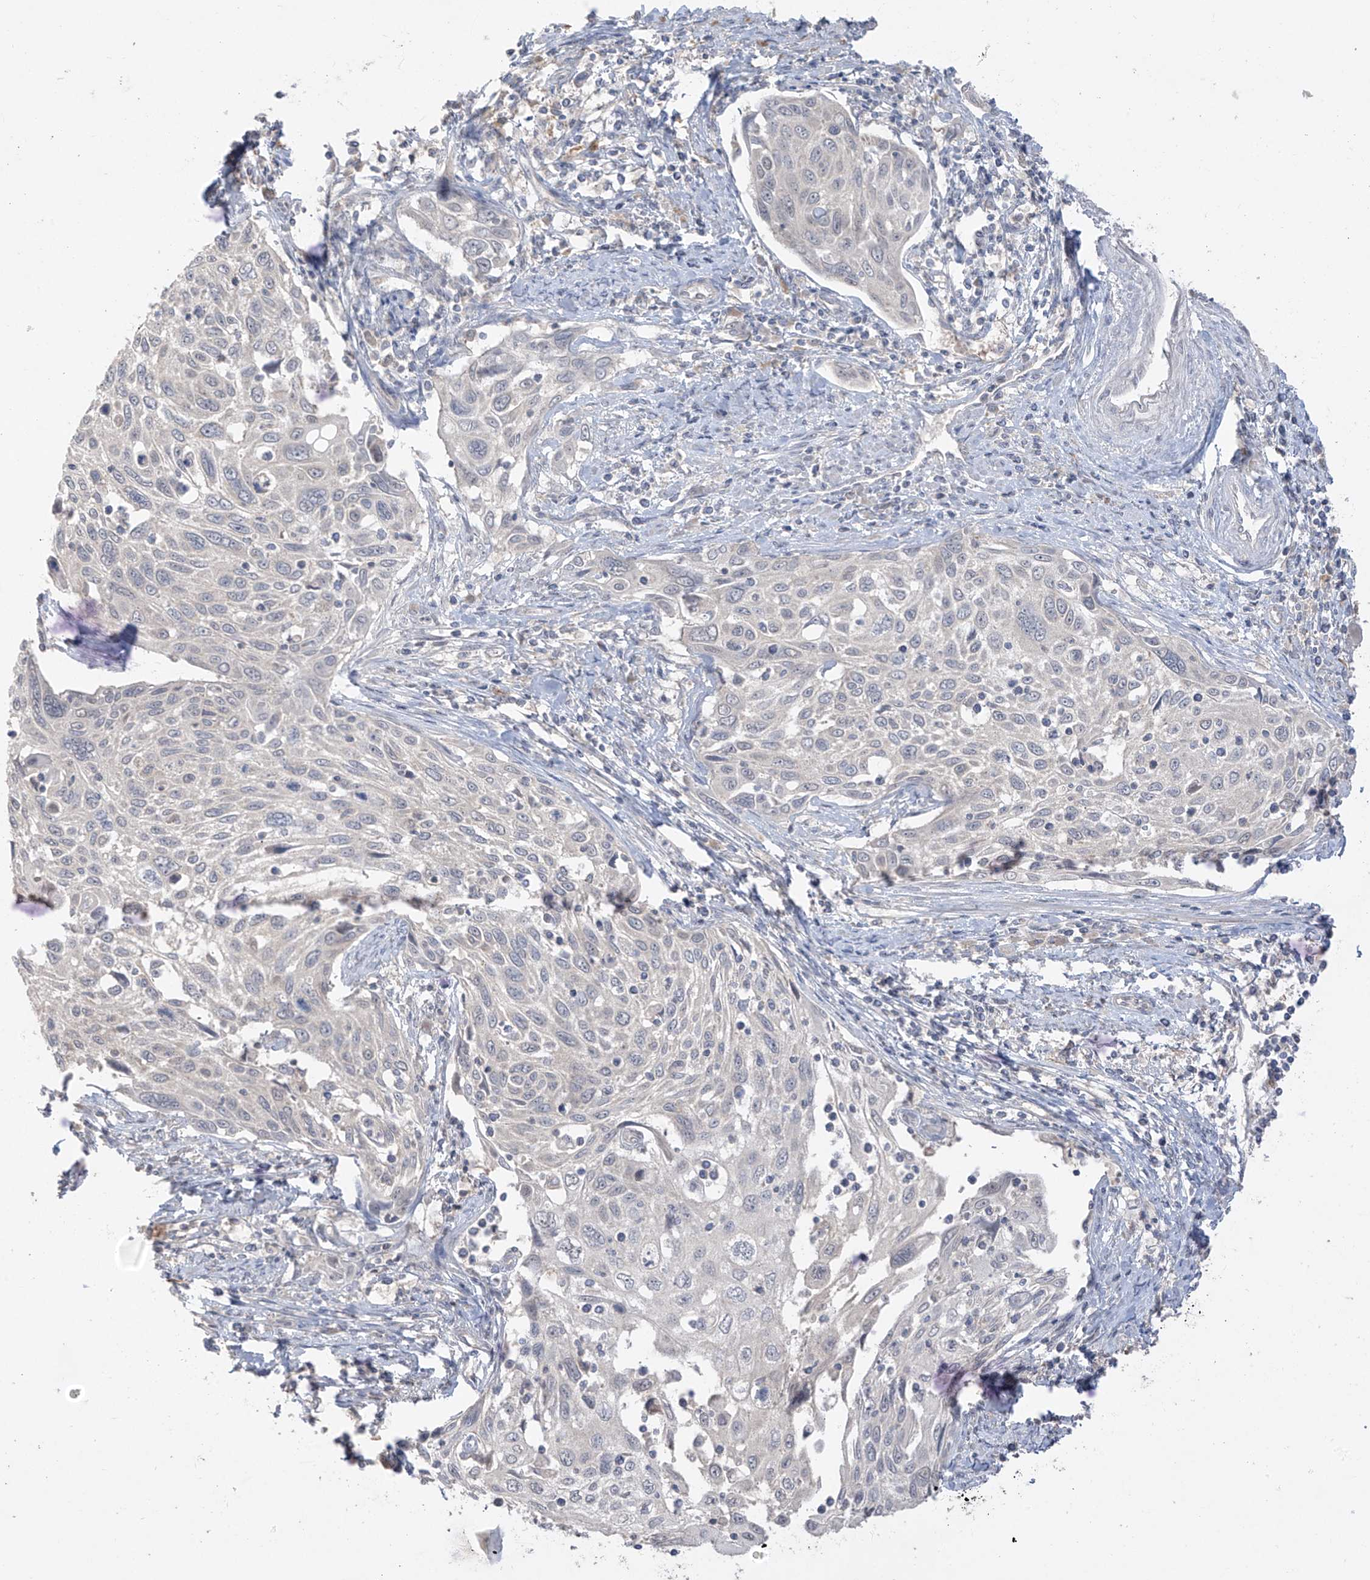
{"staining": {"intensity": "negative", "quantity": "none", "location": "none"}, "tissue": "cervical cancer", "cell_type": "Tumor cells", "image_type": "cancer", "snomed": [{"axis": "morphology", "description": "Squamous cell carcinoma, NOS"}, {"axis": "topography", "description": "Cervix"}], "caption": "This is an immunohistochemistry micrograph of cervical squamous cell carcinoma. There is no positivity in tumor cells.", "gene": "ANGEL2", "patient": {"sex": "female", "age": 70}}